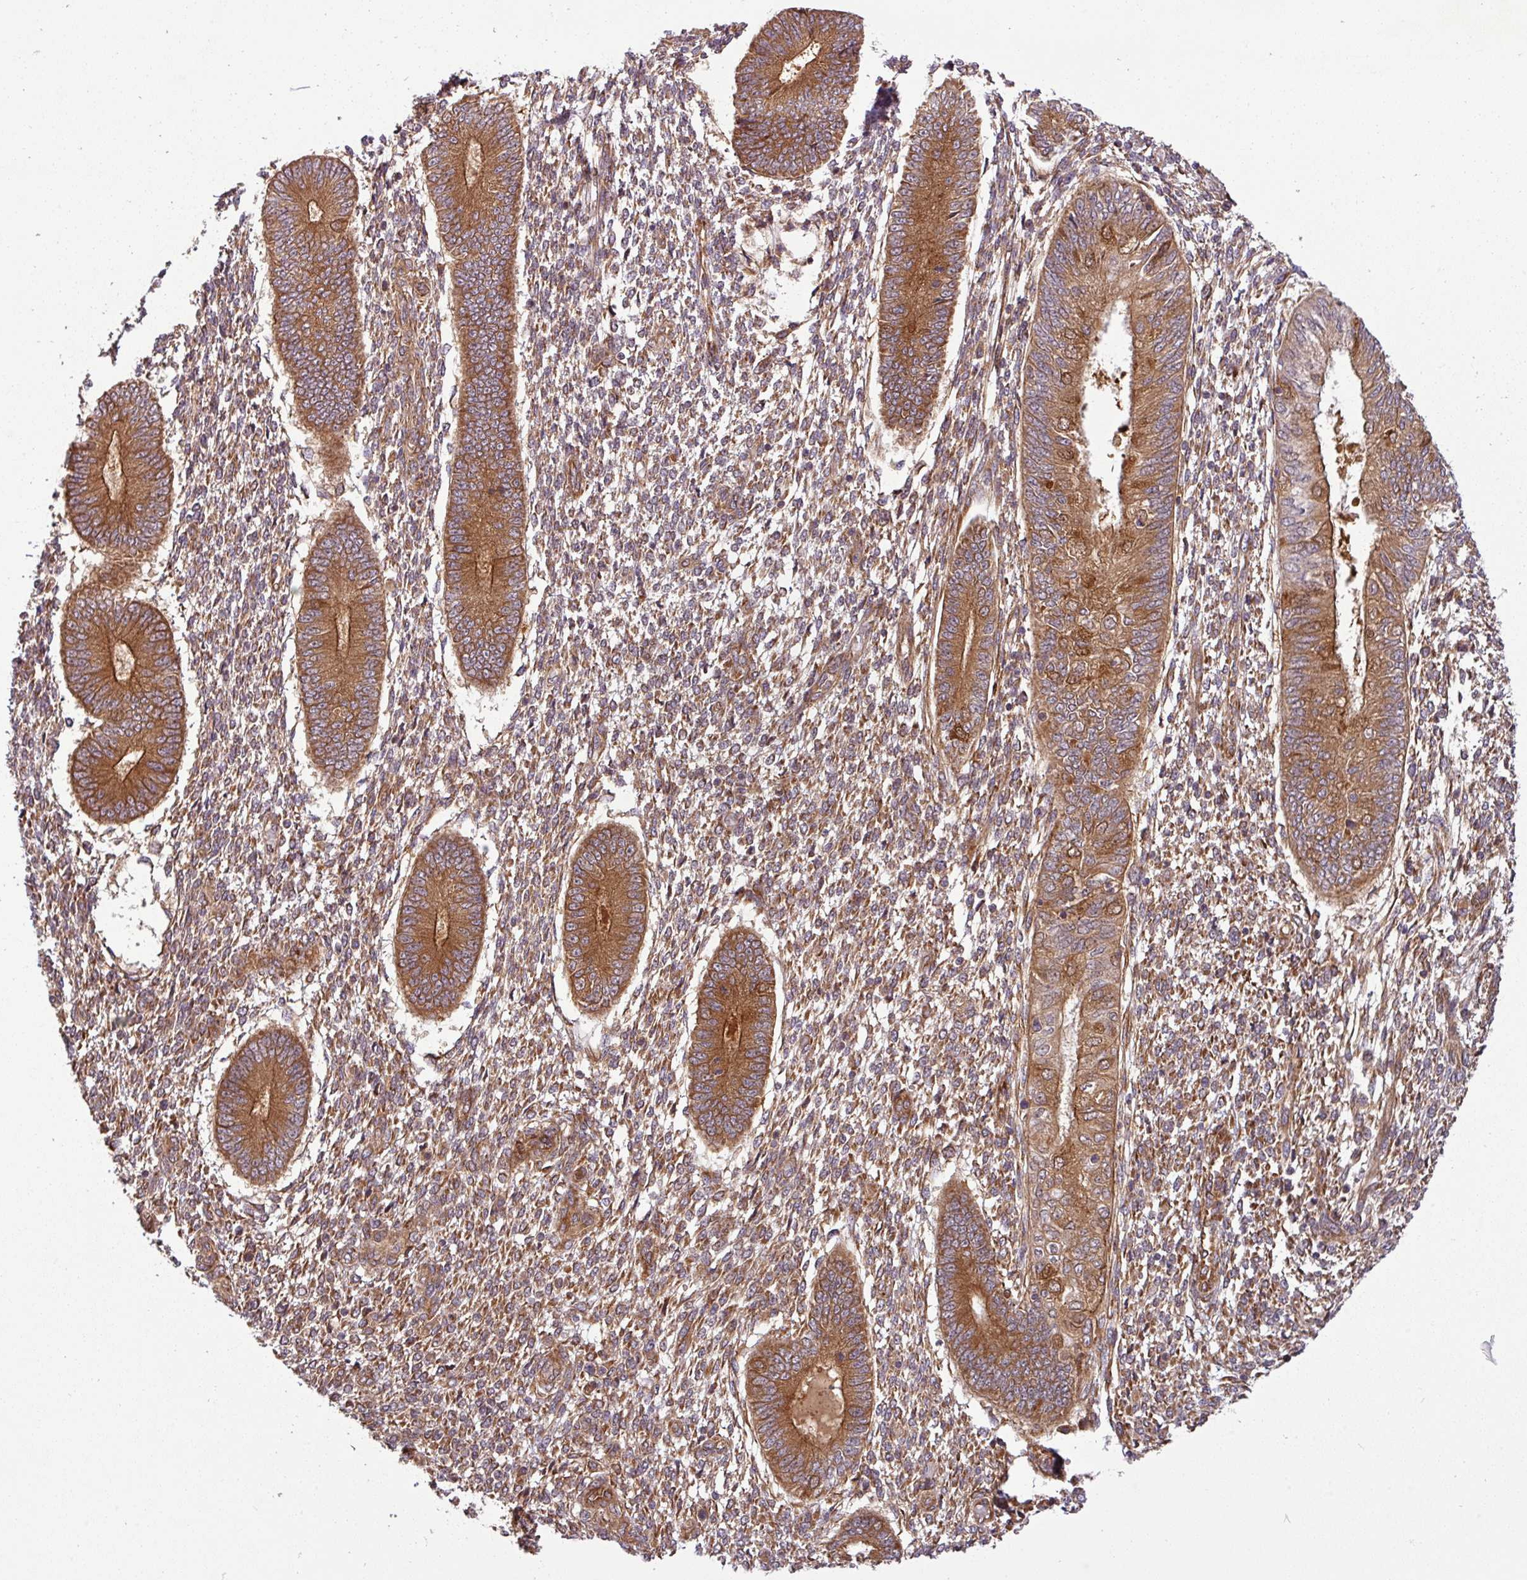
{"staining": {"intensity": "moderate", "quantity": "25%-75%", "location": "cytoplasmic/membranous"}, "tissue": "endometrium", "cell_type": "Cells in endometrial stroma", "image_type": "normal", "snomed": [{"axis": "morphology", "description": "Normal tissue, NOS"}, {"axis": "topography", "description": "Endometrium"}], "caption": "Cells in endometrial stroma exhibit moderate cytoplasmic/membranous staining in approximately 25%-75% of cells in unremarkable endometrium. The staining was performed using DAB to visualize the protein expression in brown, while the nuclei were stained in blue with hematoxylin (Magnification: 20x).", "gene": "ART1", "patient": {"sex": "female", "age": 49}}